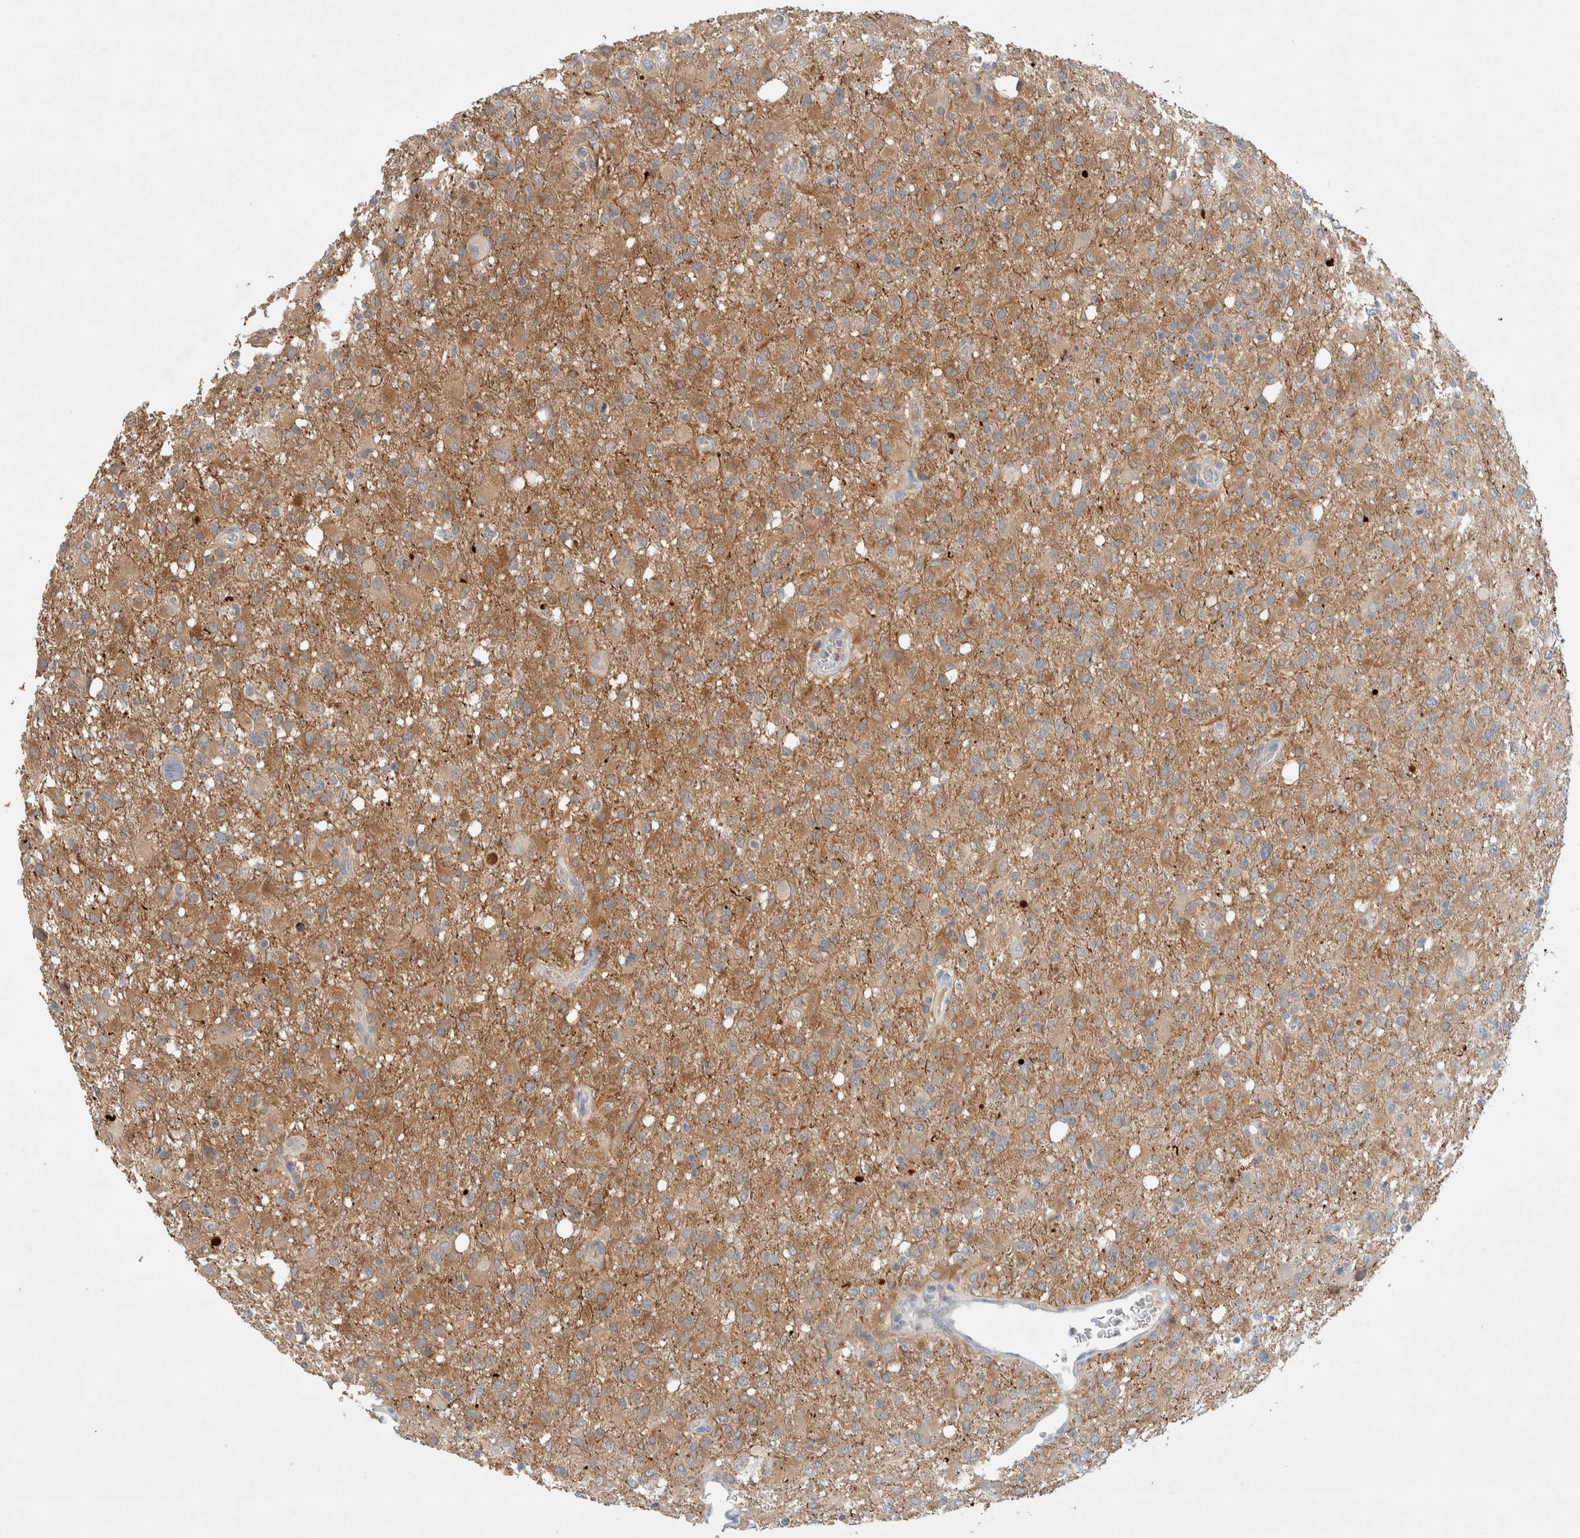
{"staining": {"intensity": "moderate", "quantity": "25%-75%", "location": "cytoplasmic/membranous"}, "tissue": "glioma", "cell_type": "Tumor cells", "image_type": "cancer", "snomed": [{"axis": "morphology", "description": "Glioma, malignant, High grade"}, {"axis": "topography", "description": "Brain"}], "caption": "Immunohistochemical staining of malignant high-grade glioma displays medium levels of moderate cytoplasmic/membranous protein staining in approximately 25%-75% of tumor cells.", "gene": "DEPTOR", "patient": {"sex": "female", "age": 57}}